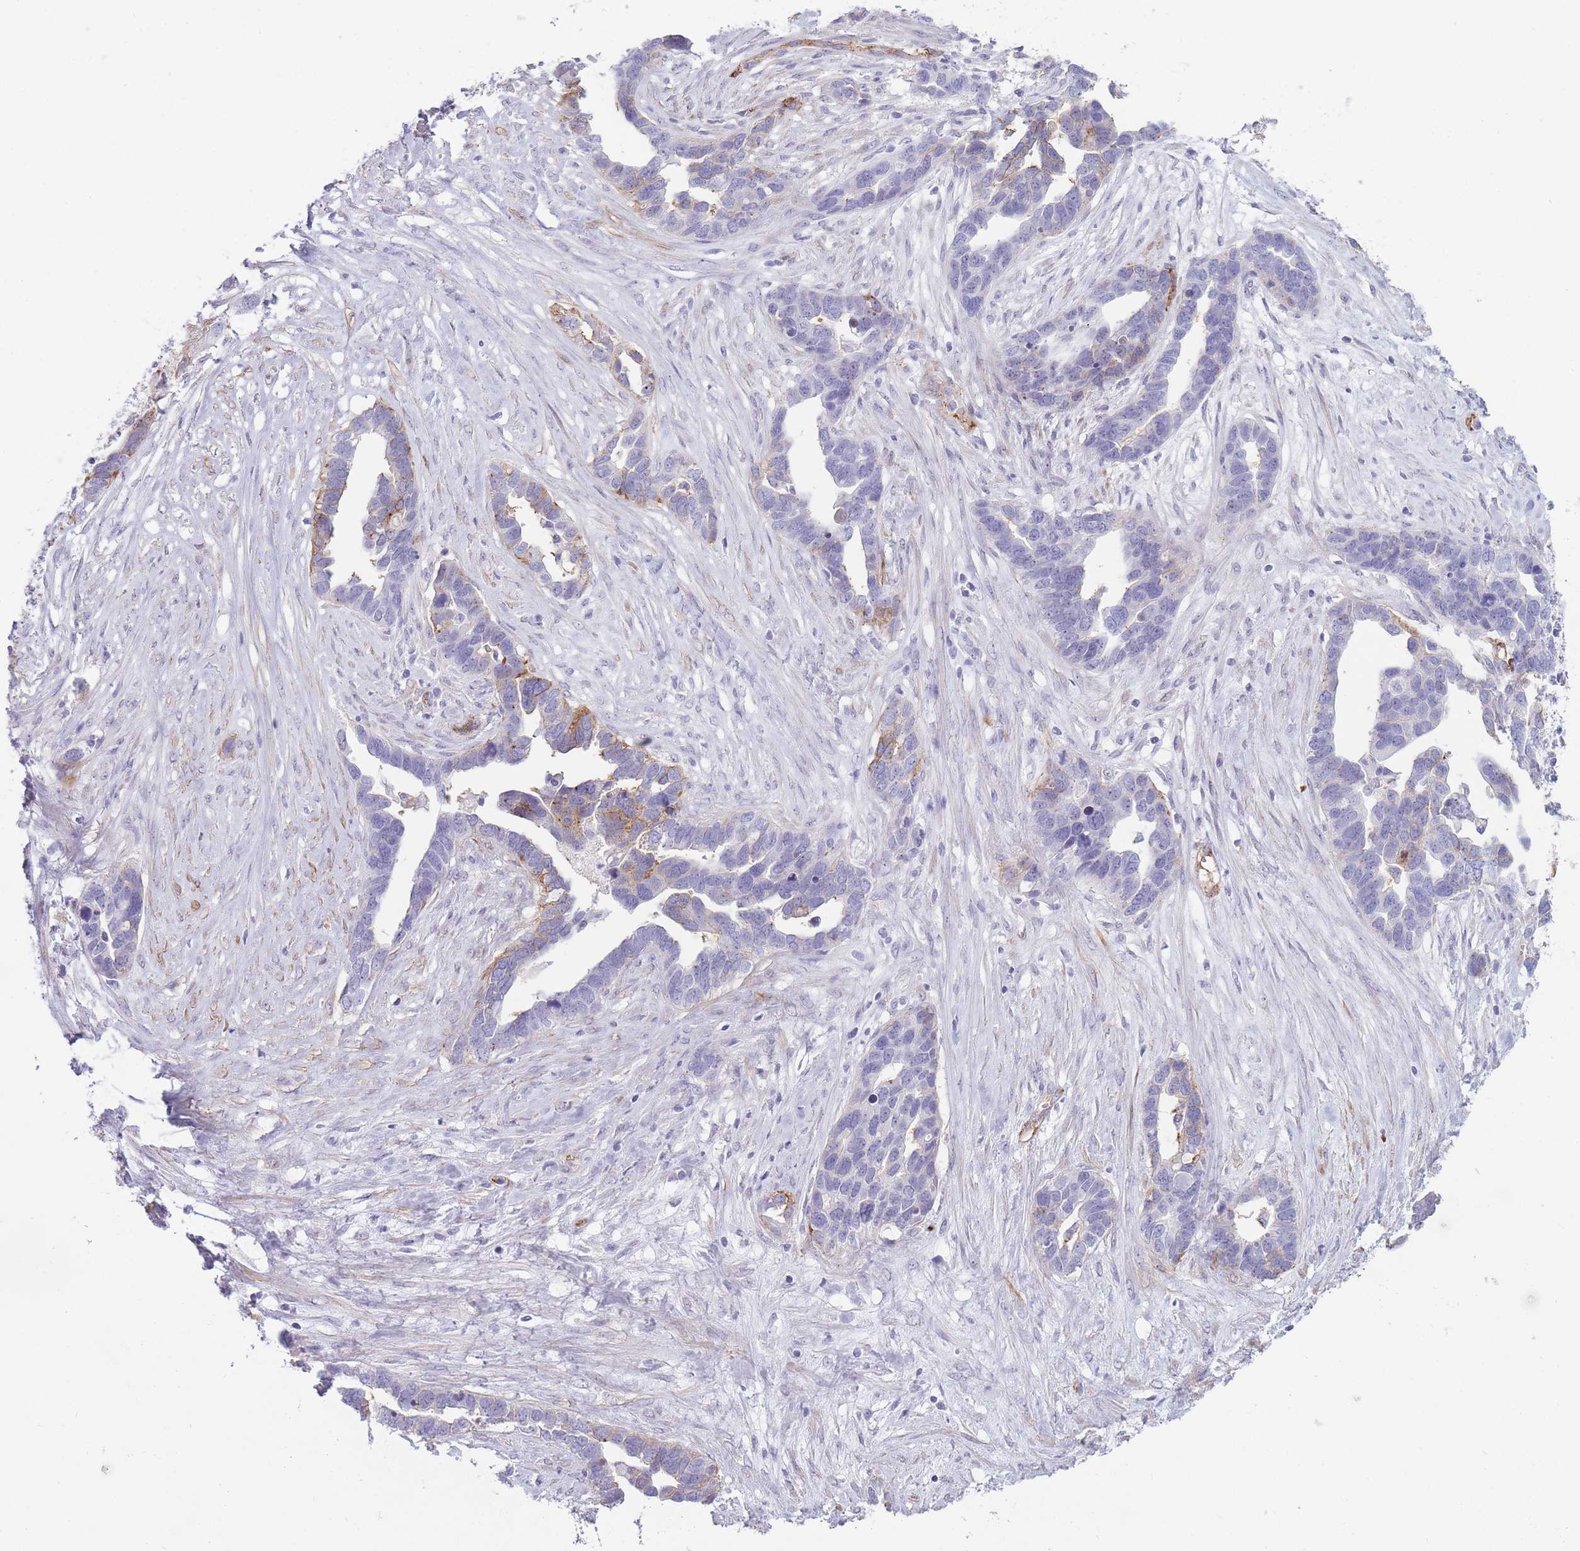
{"staining": {"intensity": "moderate", "quantity": "<25%", "location": "cytoplasmic/membranous"}, "tissue": "ovarian cancer", "cell_type": "Tumor cells", "image_type": "cancer", "snomed": [{"axis": "morphology", "description": "Cystadenocarcinoma, serous, NOS"}, {"axis": "topography", "description": "Ovary"}], "caption": "This is a micrograph of immunohistochemistry staining of serous cystadenocarcinoma (ovarian), which shows moderate positivity in the cytoplasmic/membranous of tumor cells.", "gene": "UTP14A", "patient": {"sex": "female", "age": 54}}